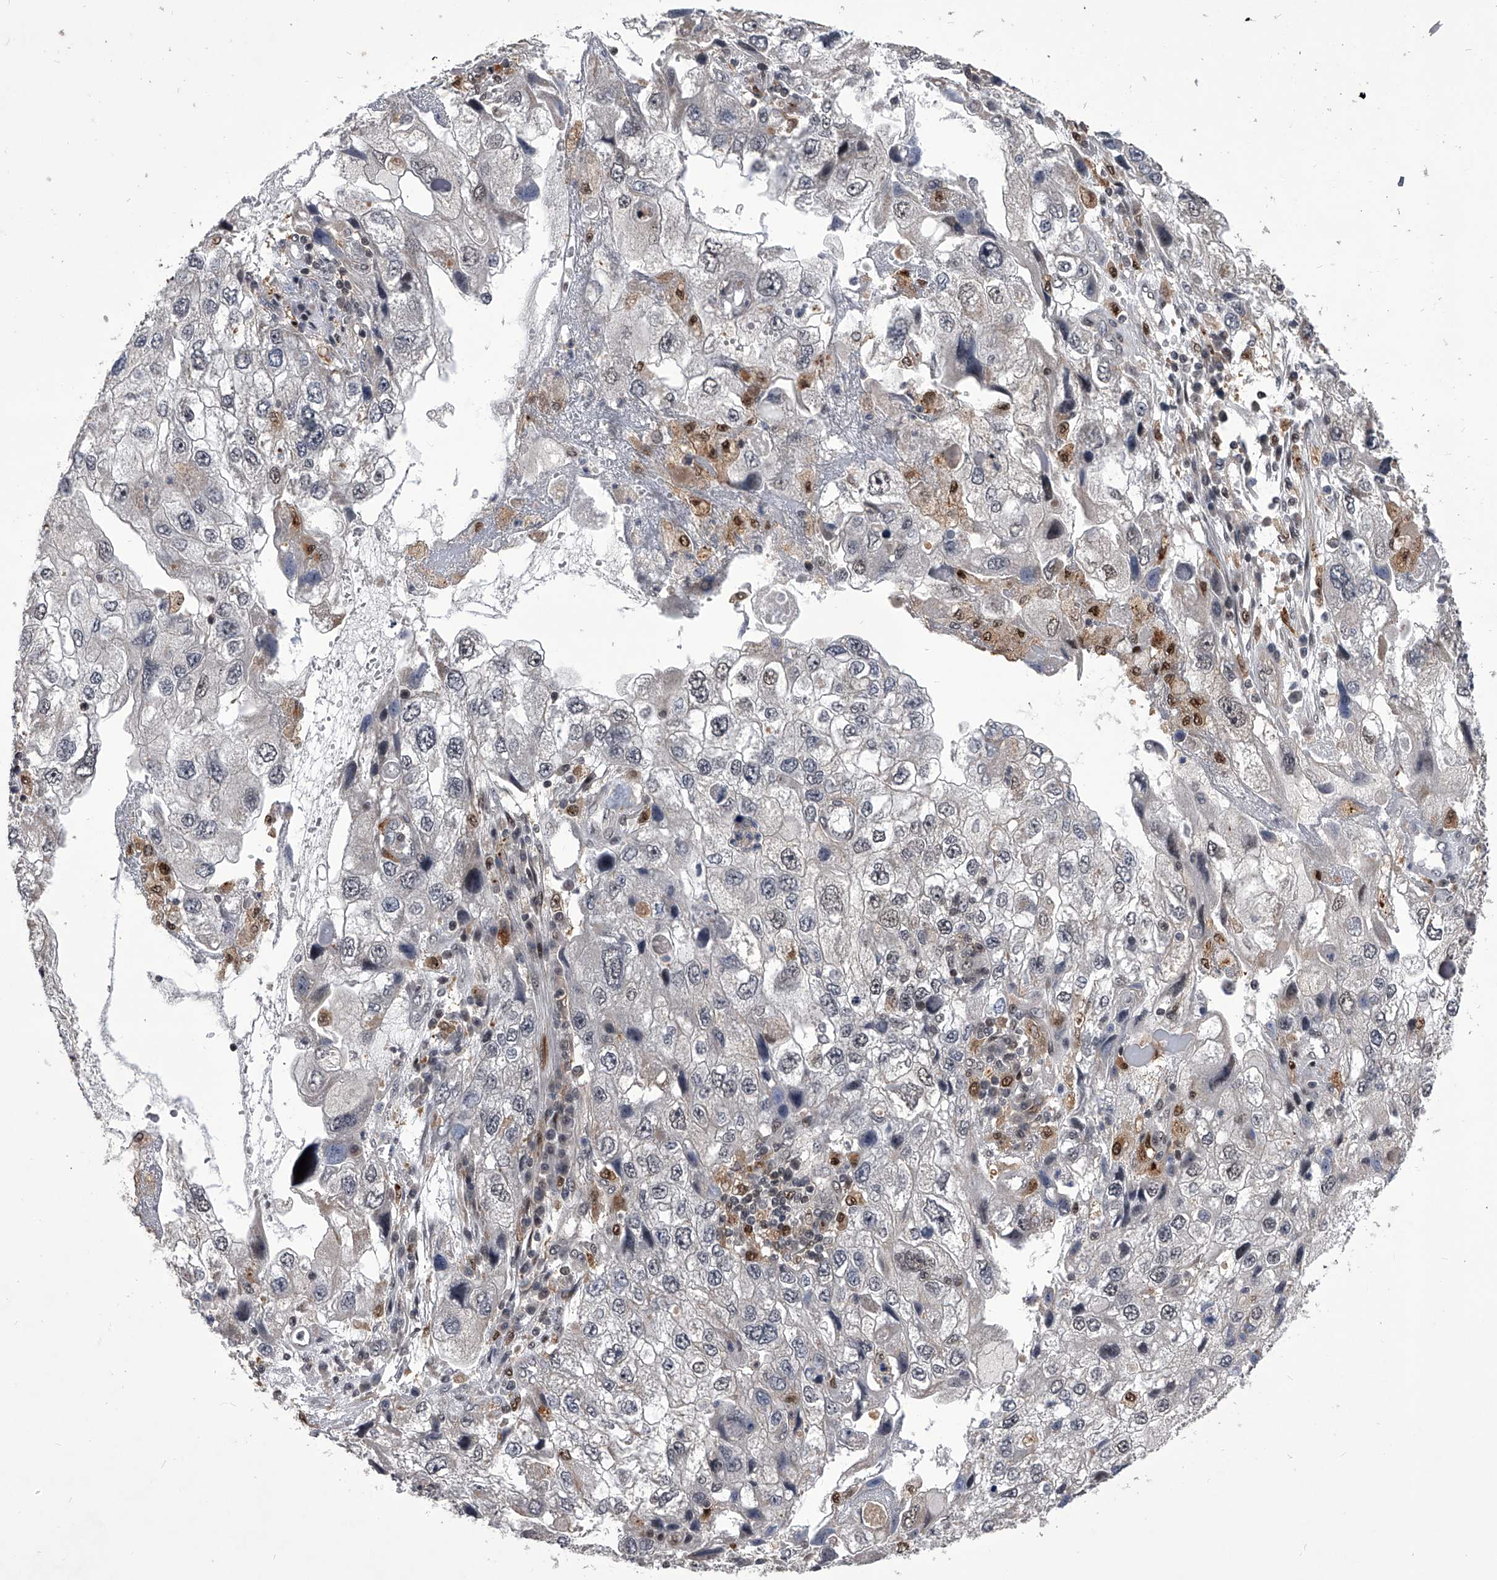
{"staining": {"intensity": "negative", "quantity": "none", "location": "none"}, "tissue": "endometrial cancer", "cell_type": "Tumor cells", "image_type": "cancer", "snomed": [{"axis": "morphology", "description": "Adenocarcinoma, NOS"}, {"axis": "topography", "description": "Endometrium"}], "caption": "A photomicrograph of human adenocarcinoma (endometrial) is negative for staining in tumor cells.", "gene": "CMTR1", "patient": {"sex": "female", "age": 49}}